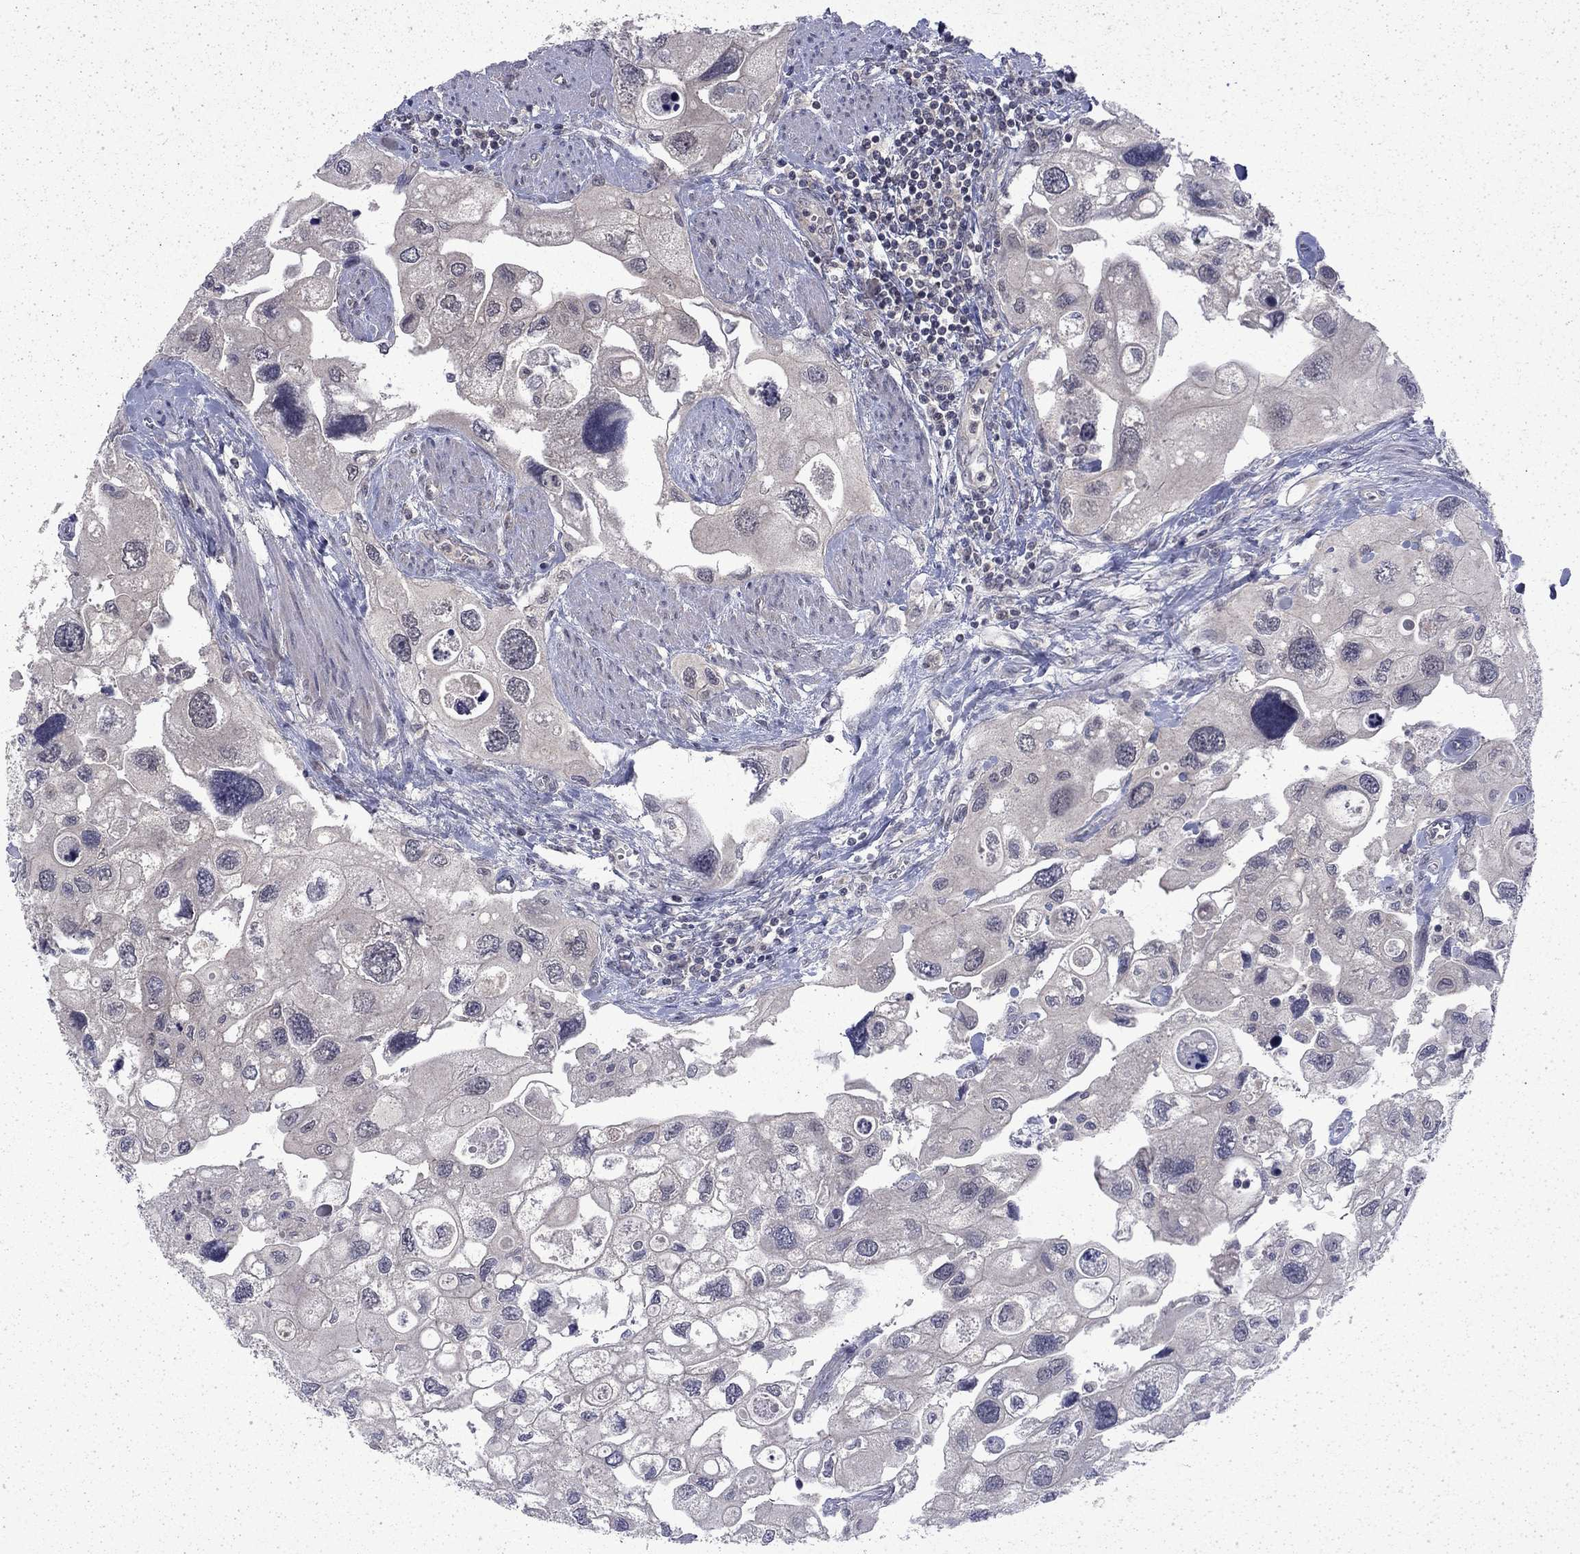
{"staining": {"intensity": "negative", "quantity": "none", "location": "none"}, "tissue": "urothelial cancer", "cell_type": "Tumor cells", "image_type": "cancer", "snomed": [{"axis": "morphology", "description": "Urothelial carcinoma, High grade"}, {"axis": "topography", "description": "Urinary bladder"}], "caption": "IHC micrograph of human urothelial cancer stained for a protein (brown), which displays no staining in tumor cells.", "gene": "CHAT", "patient": {"sex": "male", "age": 59}}